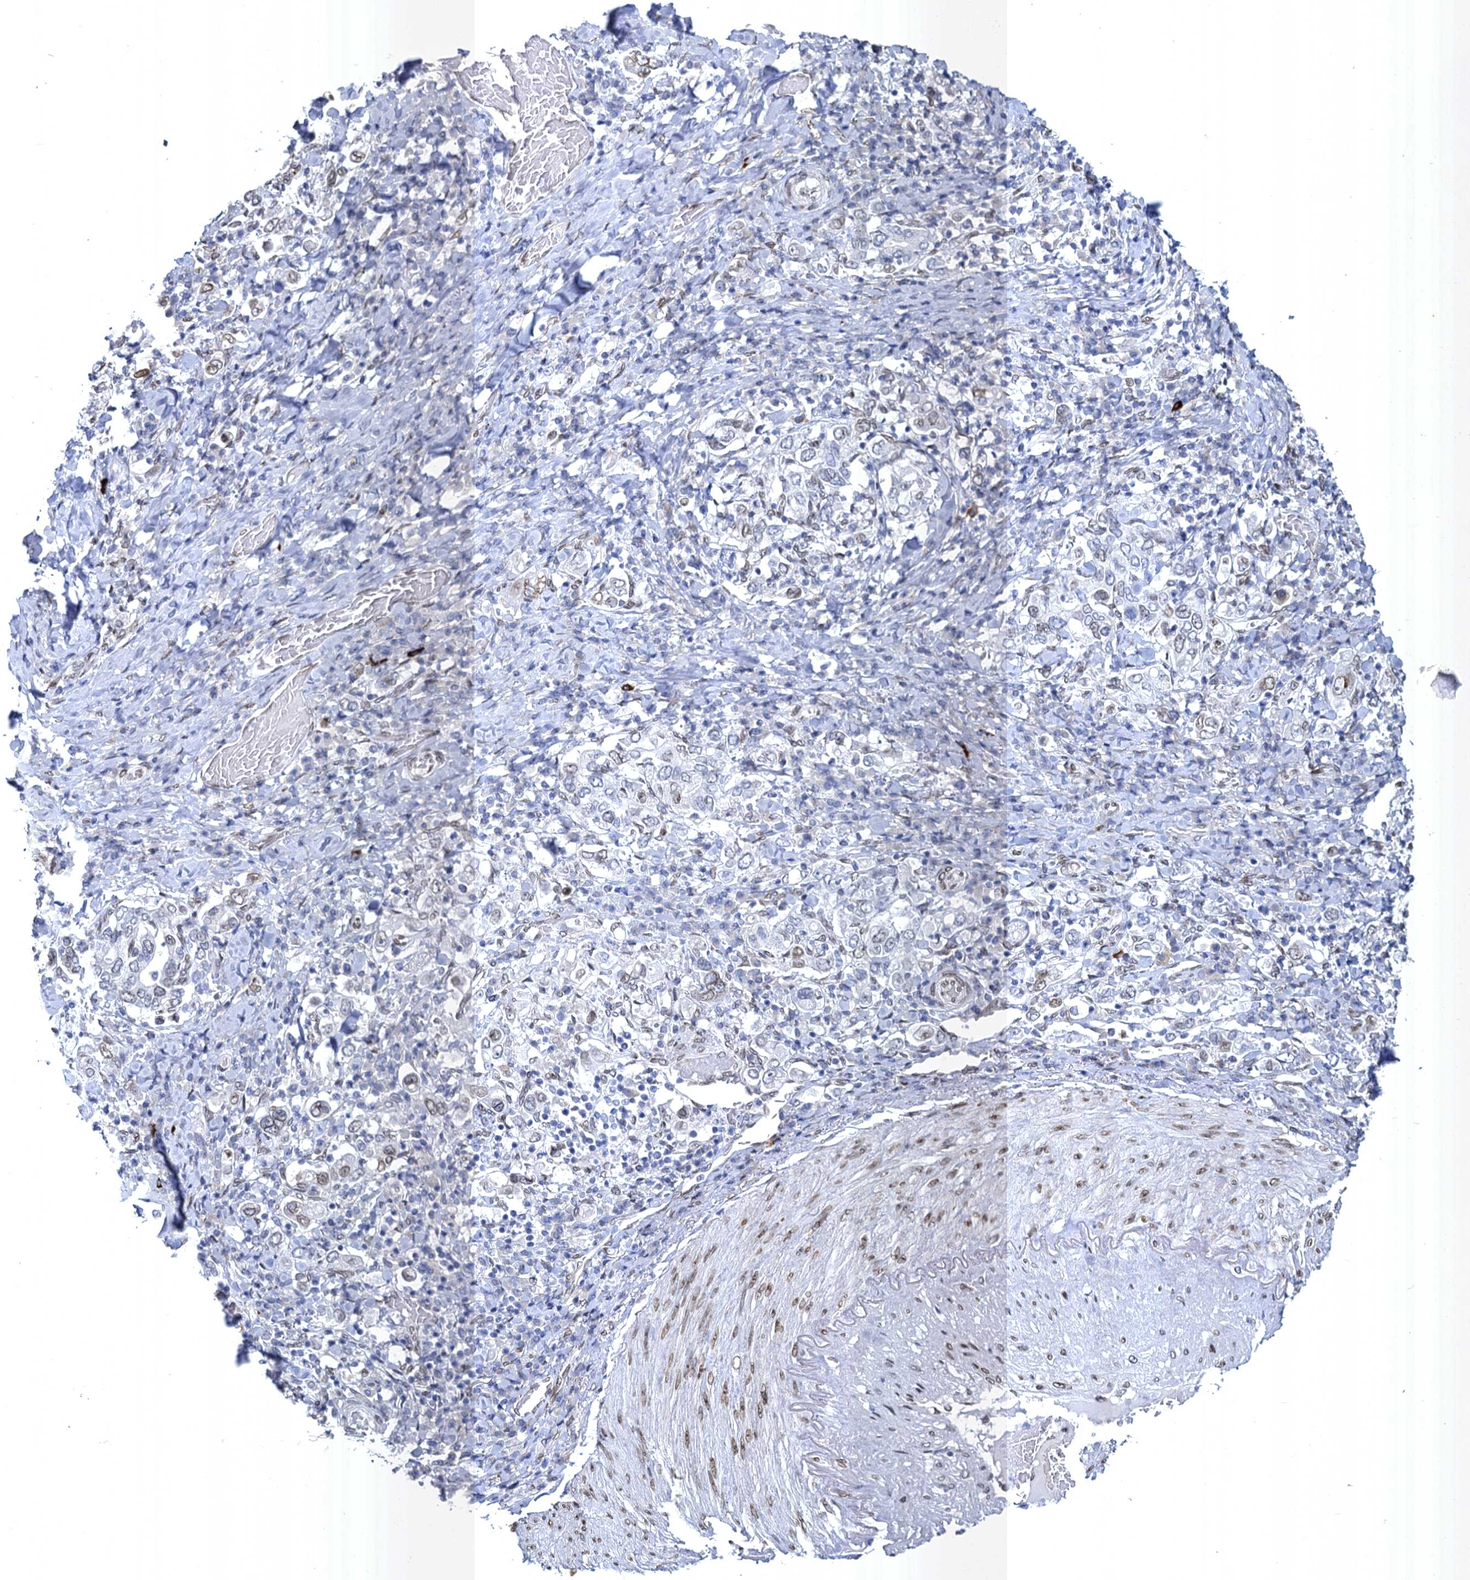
{"staining": {"intensity": "weak", "quantity": "<25%", "location": "nuclear"}, "tissue": "stomach cancer", "cell_type": "Tumor cells", "image_type": "cancer", "snomed": [{"axis": "morphology", "description": "Adenocarcinoma, NOS"}, {"axis": "topography", "description": "Stomach, upper"}], "caption": "Stomach cancer stained for a protein using immunohistochemistry shows no expression tumor cells.", "gene": "PRSS35", "patient": {"sex": "male", "age": 62}}